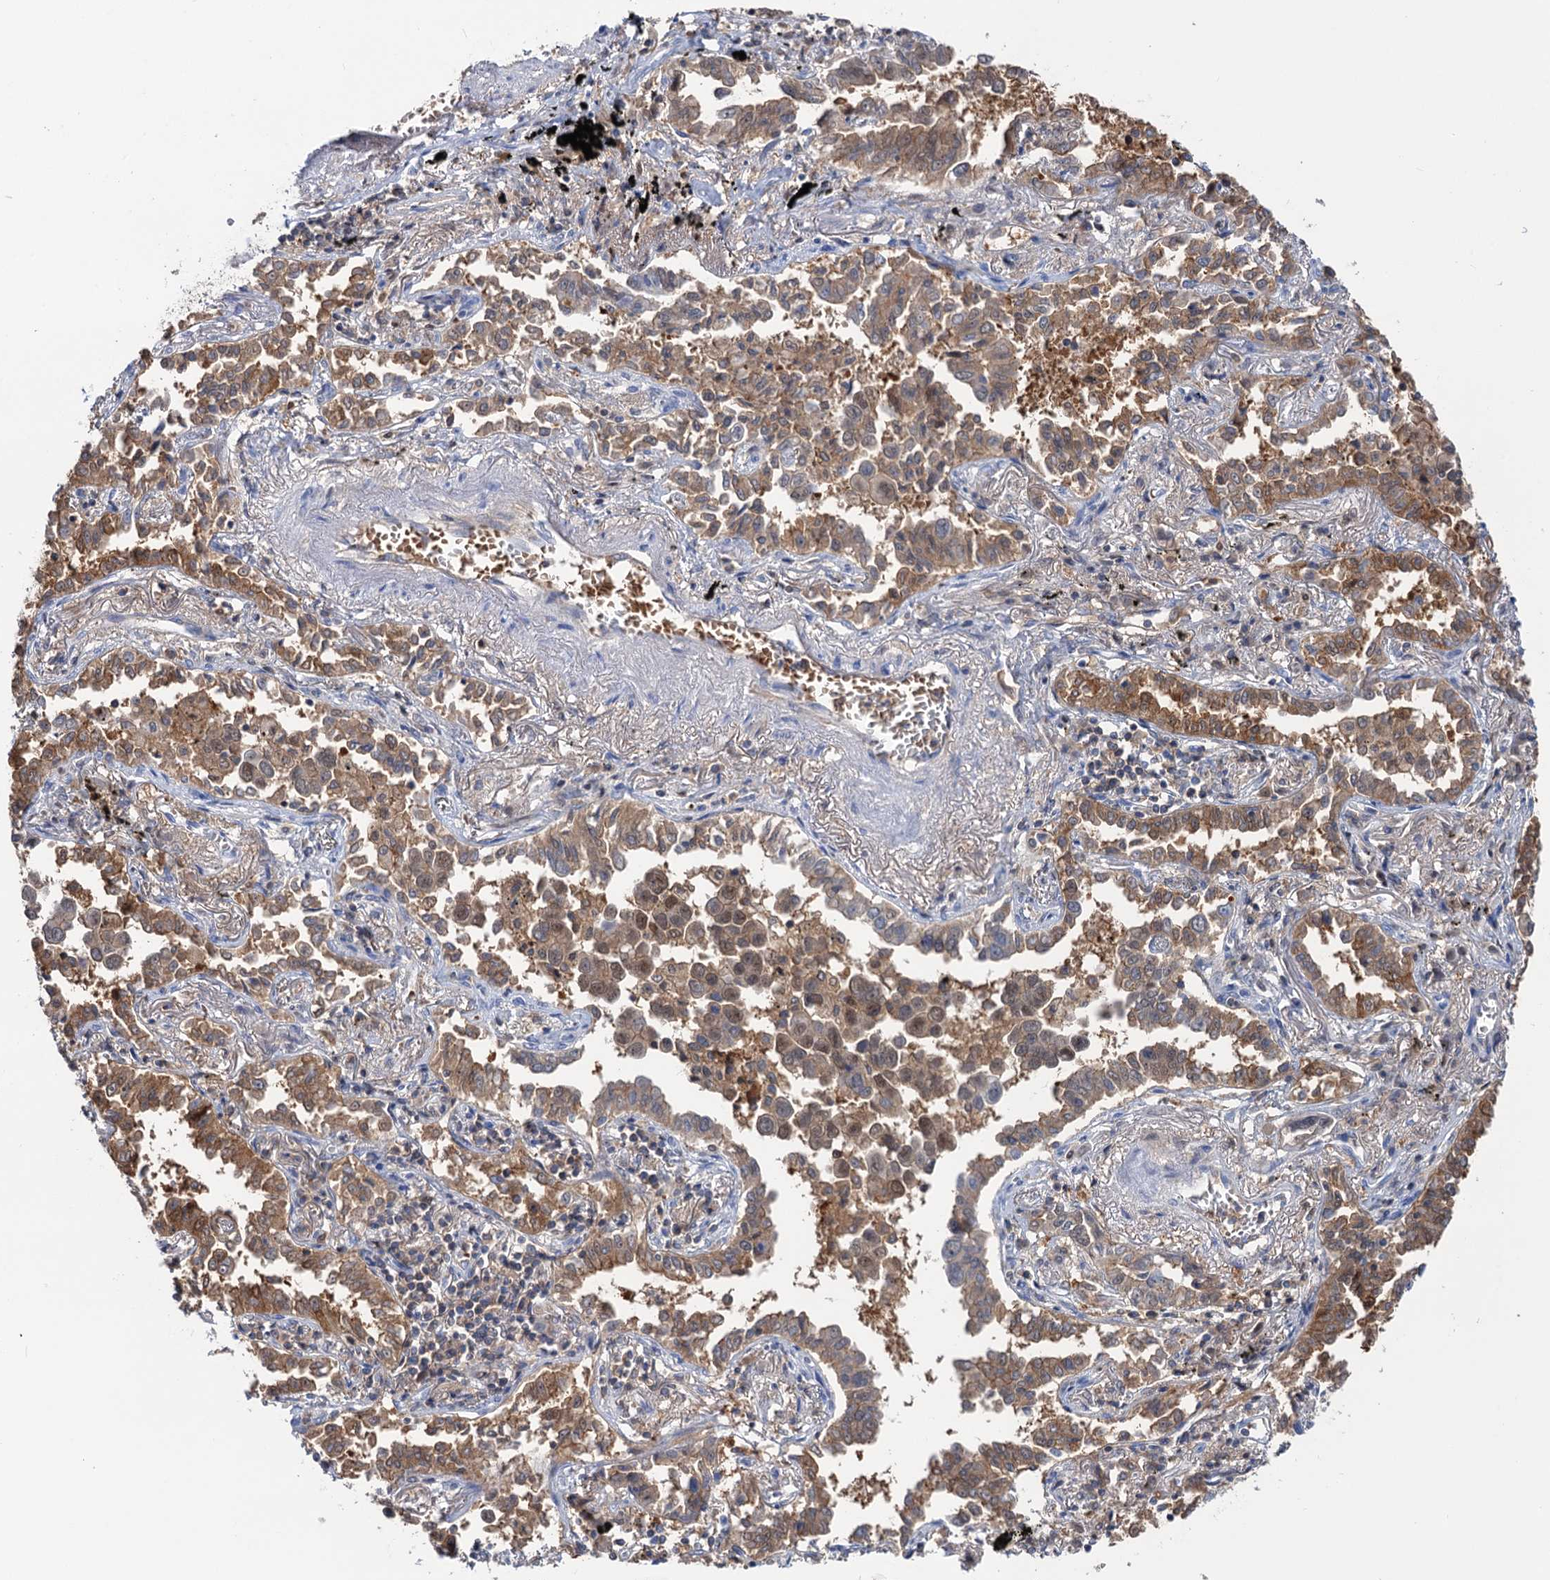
{"staining": {"intensity": "moderate", "quantity": ">75%", "location": "cytoplasmic/membranous"}, "tissue": "lung cancer", "cell_type": "Tumor cells", "image_type": "cancer", "snomed": [{"axis": "morphology", "description": "Adenocarcinoma, NOS"}, {"axis": "topography", "description": "Lung"}], "caption": "Protein staining displays moderate cytoplasmic/membranous expression in about >75% of tumor cells in lung cancer (adenocarcinoma).", "gene": "FAH", "patient": {"sex": "male", "age": 67}}